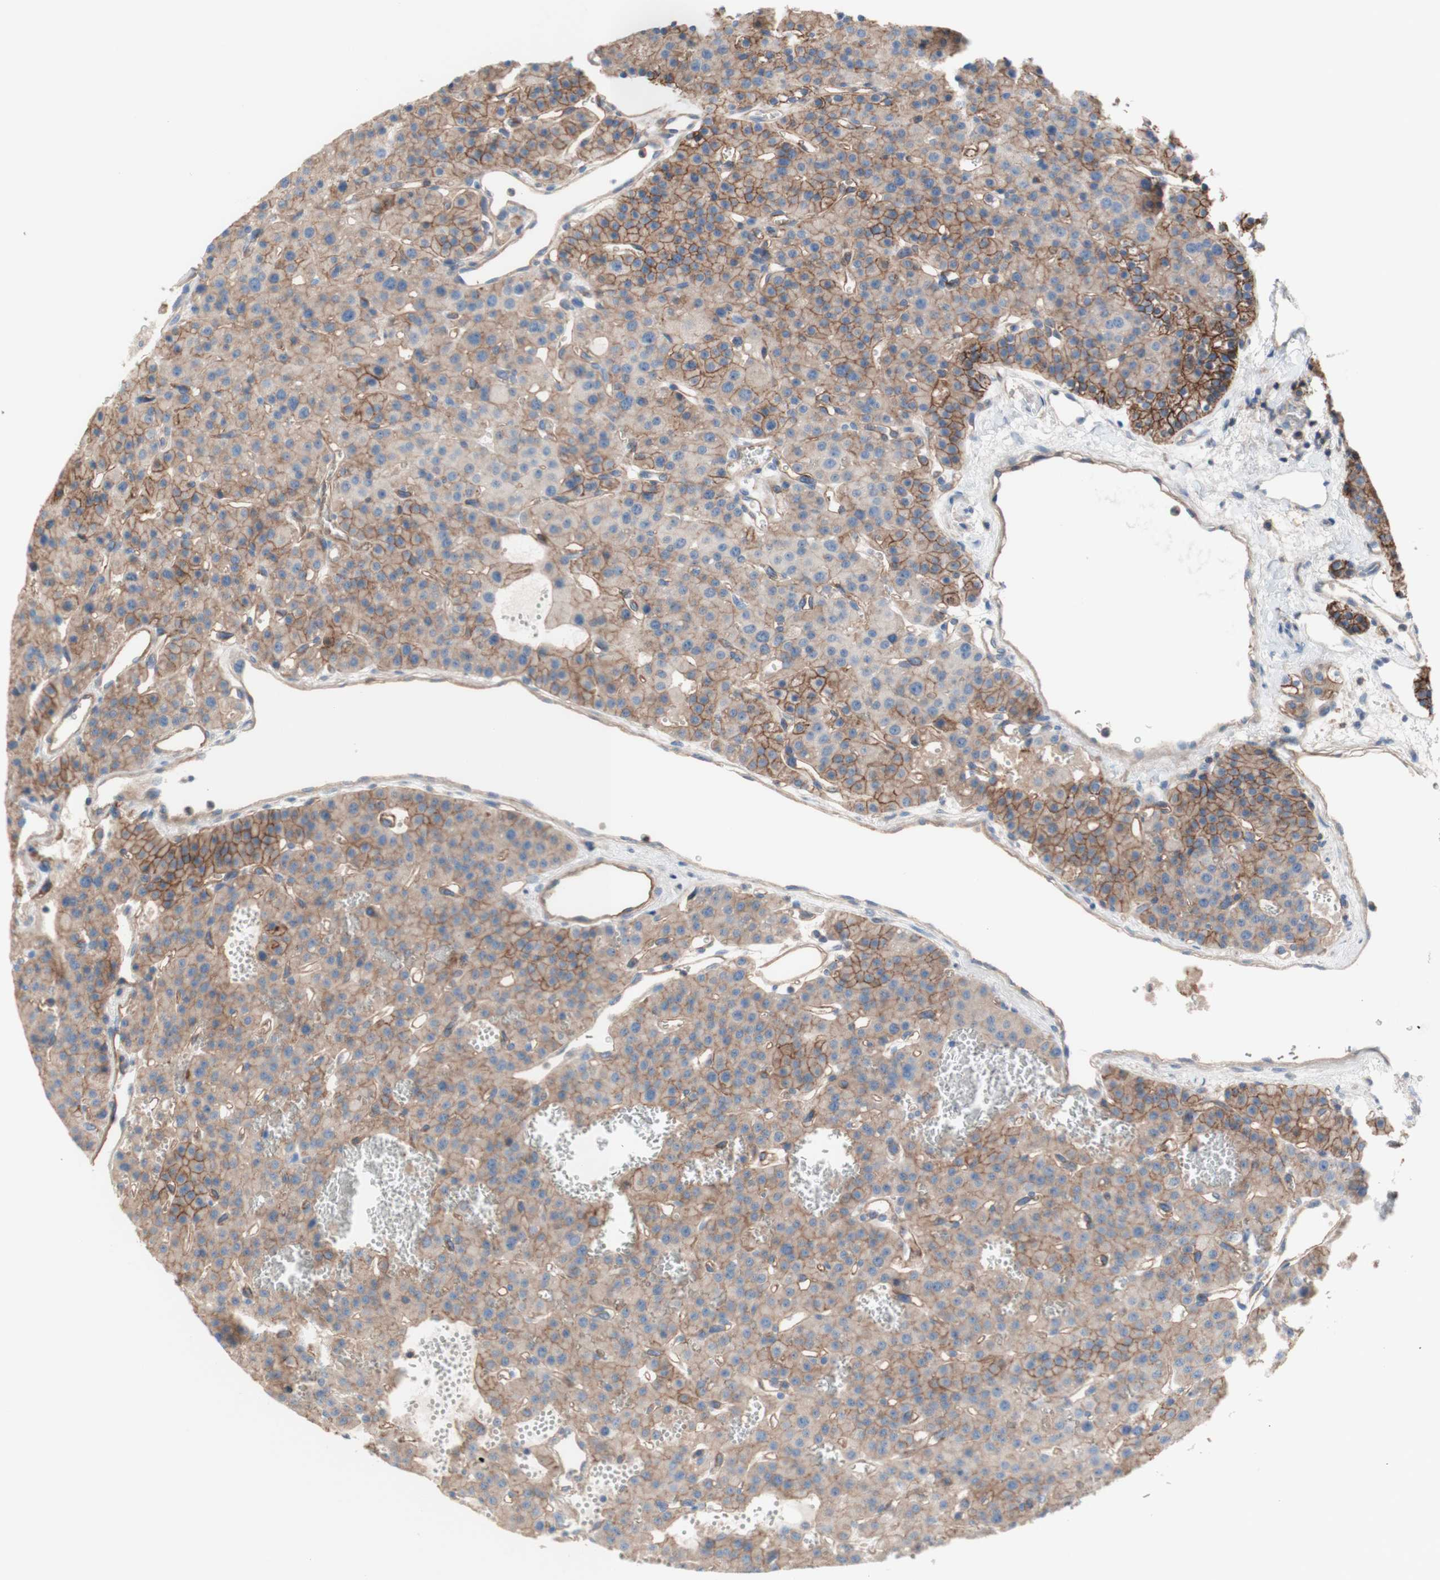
{"staining": {"intensity": "moderate", "quantity": ">75%", "location": "cytoplasmic/membranous"}, "tissue": "parathyroid gland", "cell_type": "Glandular cells", "image_type": "normal", "snomed": [{"axis": "morphology", "description": "Normal tissue, NOS"}, {"axis": "morphology", "description": "Adenoma, NOS"}, {"axis": "topography", "description": "Parathyroid gland"}], "caption": "Benign parathyroid gland exhibits moderate cytoplasmic/membranous expression in about >75% of glandular cells, visualized by immunohistochemistry. (Stains: DAB (3,3'-diaminobenzidine) in brown, nuclei in blue, Microscopy: brightfield microscopy at high magnification).", "gene": "CD46", "patient": {"sex": "female", "age": 81}}